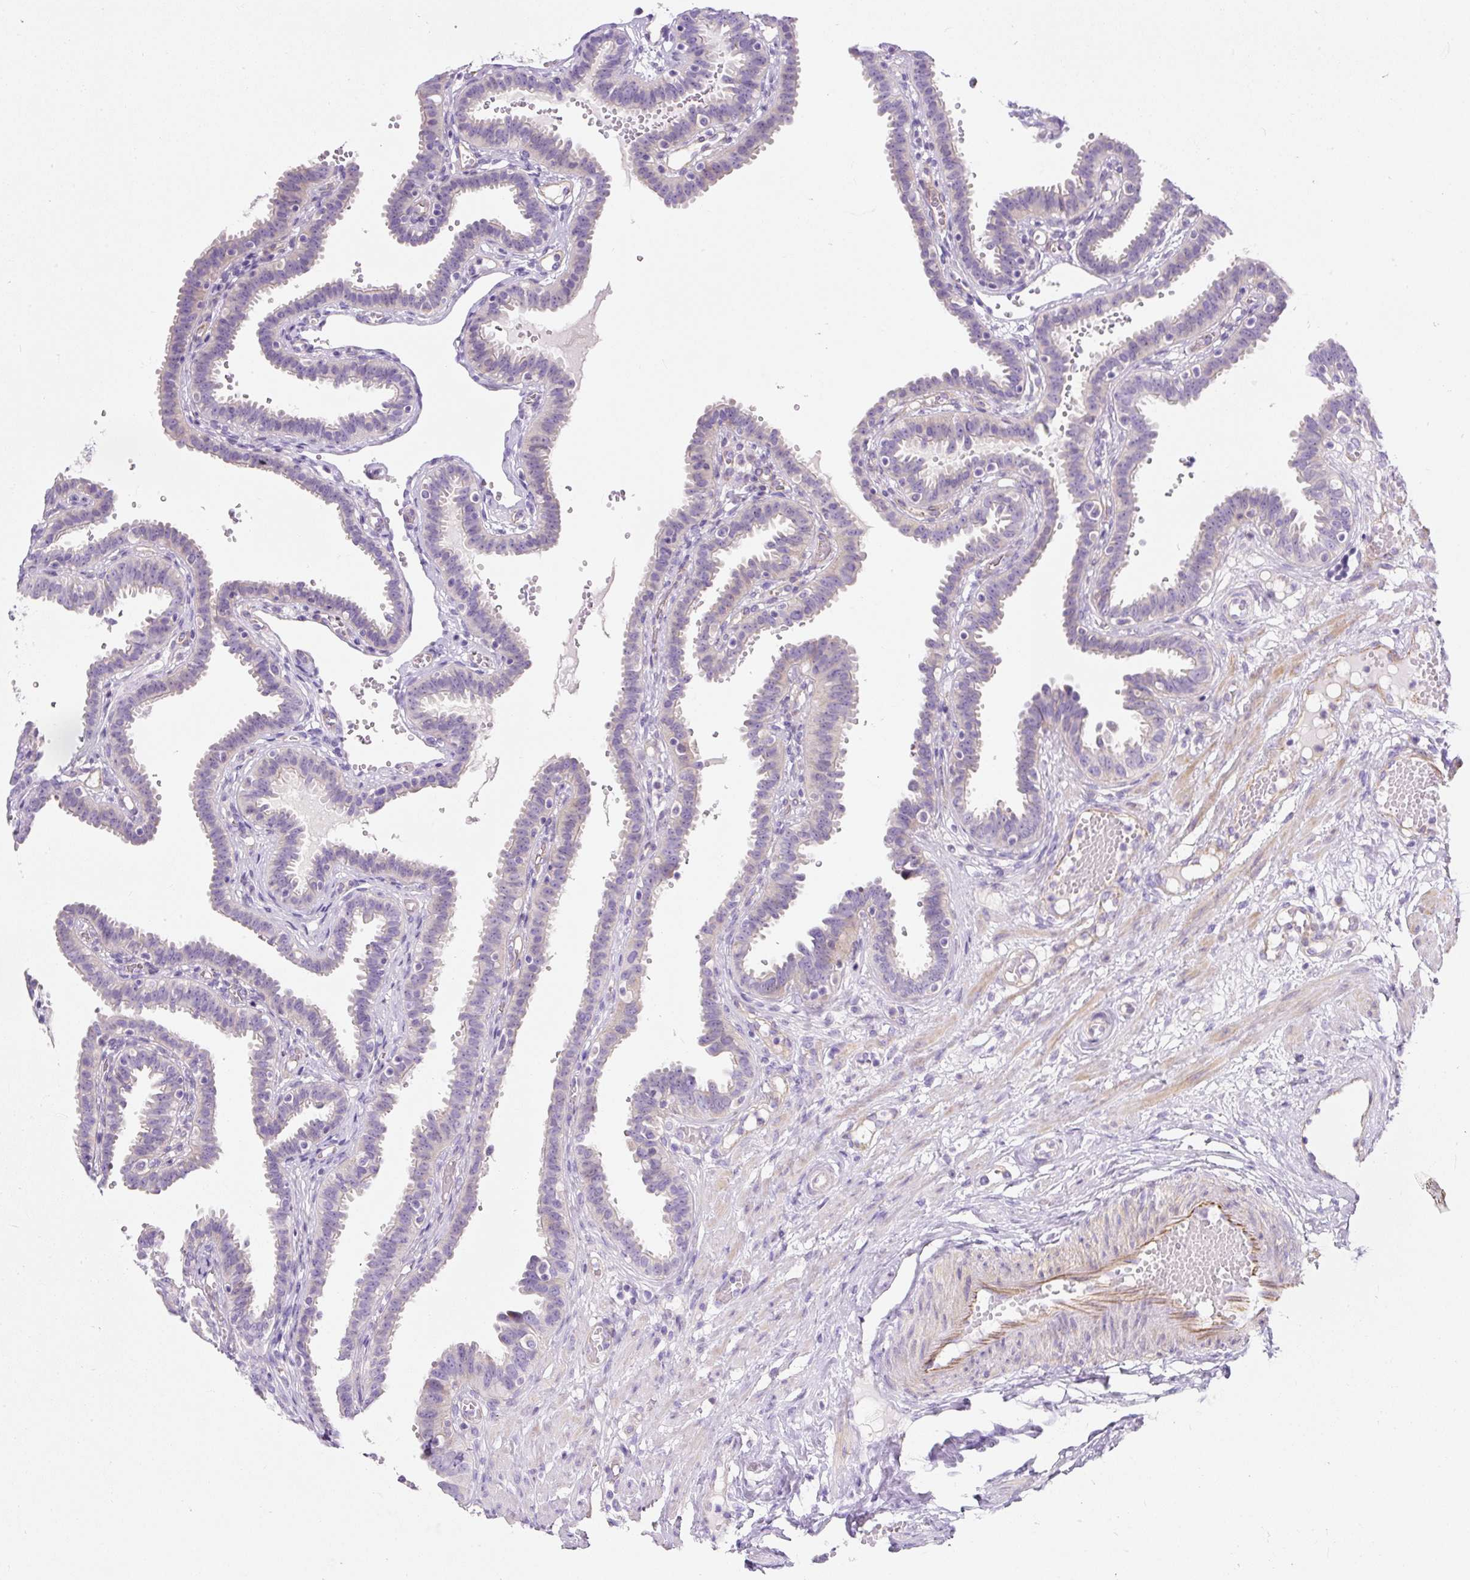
{"staining": {"intensity": "negative", "quantity": "none", "location": "none"}, "tissue": "fallopian tube", "cell_type": "Glandular cells", "image_type": "normal", "snomed": [{"axis": "morphology", "description": "Normal tissue, NOS"}, {"axis": "topography", "description": "Fallopian tube"}], "caption": "Fallopian tube was stained to show a protein in brown. There is no significant positivity in glandular cells. (DAB (3,3'-diaminobenzidine) immunohistochemistry (IHC), high magnification).", "gene": "ERAP2", "patient": {"sex": "female", "age": 37}}